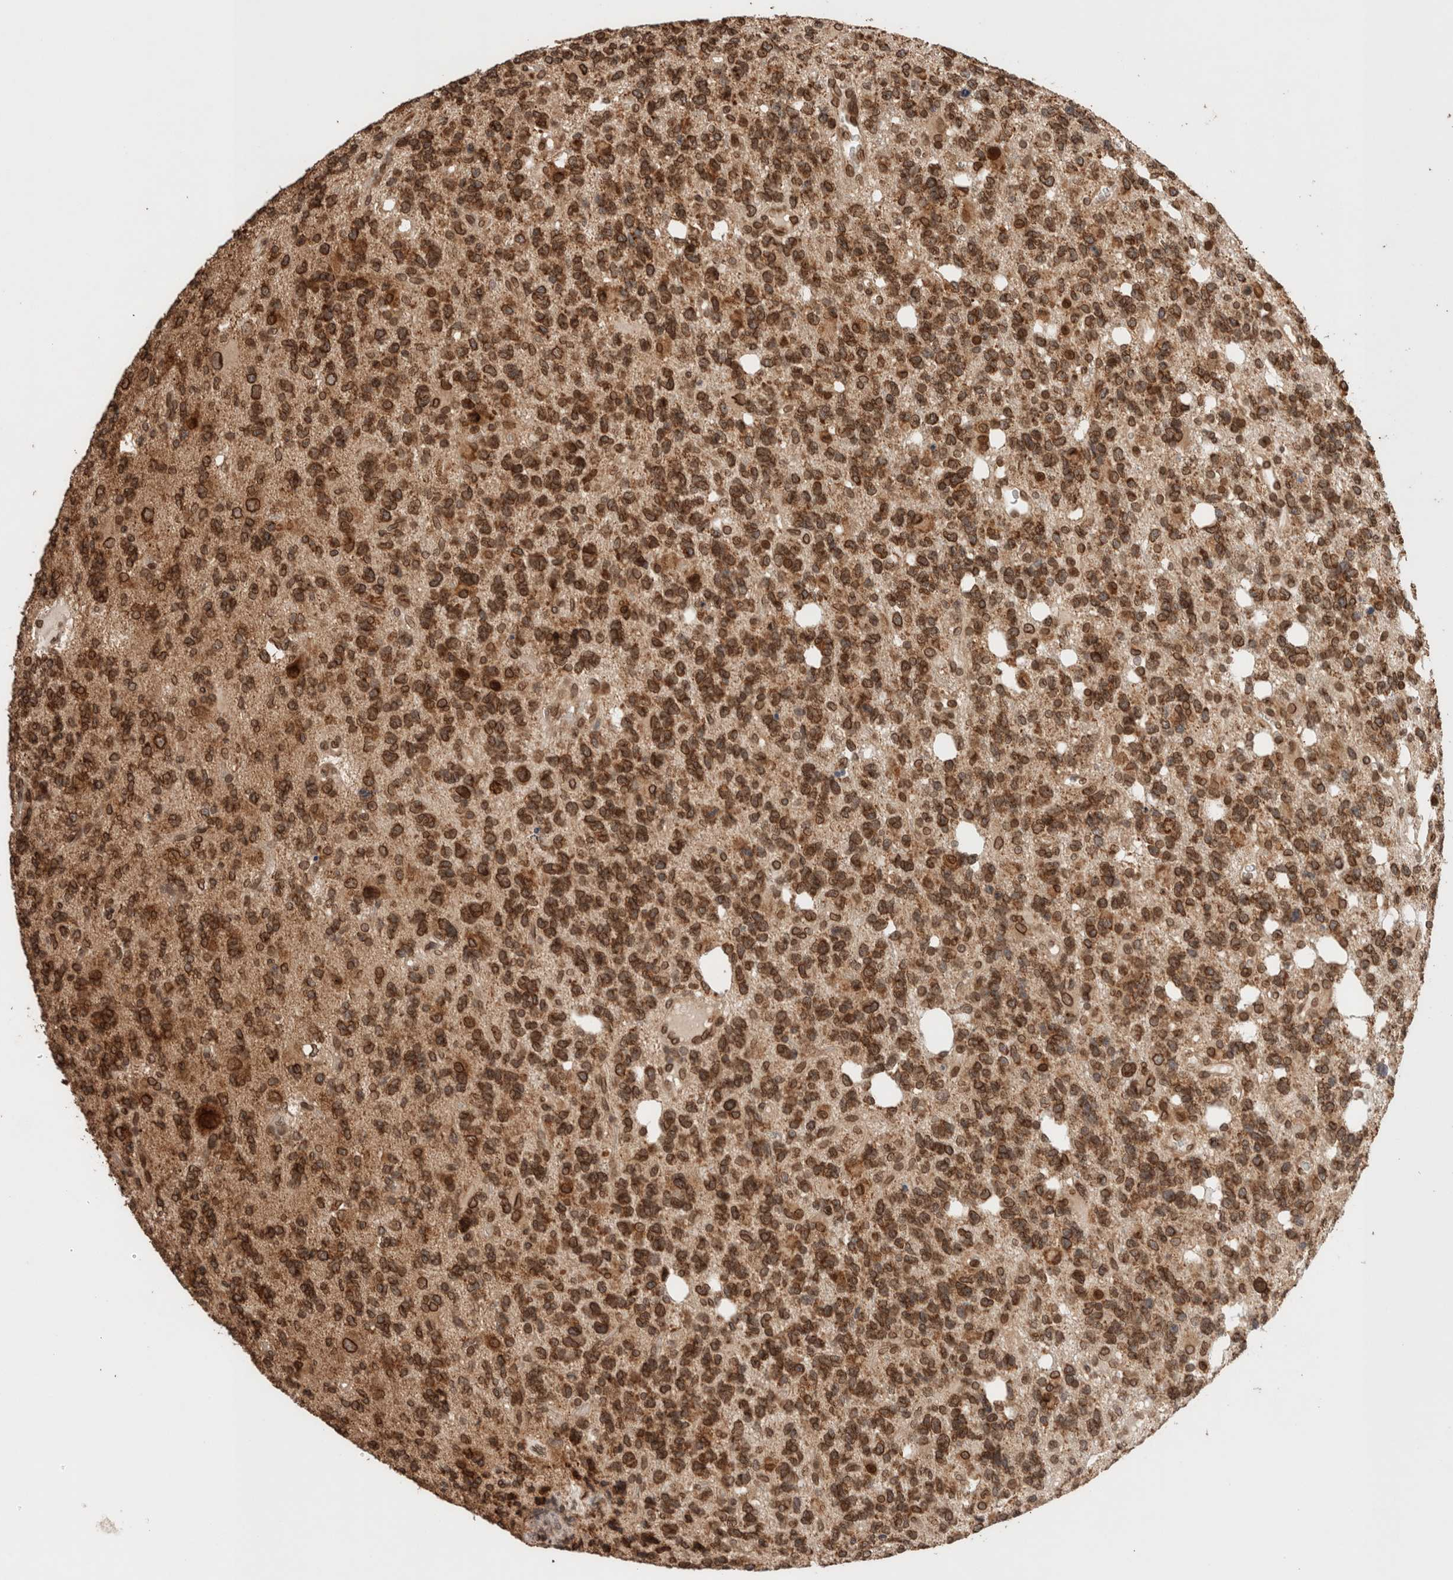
{"staining": {"intensity": "strong", "quantity": ">75%", "location": "cytoplasmic/membranous,nuclear"}, "tissue": "glioma", "cell_type": "Tumor cells", "image_type": "cancer", "snomed": [{"axis": "morphology", "description": "Glioma, malignant, High grade"}, {"axis": "topography", "description": "Brain"}], "caption": "The micrograph exhibits staining of glioma, revealing strong cytoplasmic/membranous and nuclear protein staining (brown color) within tumor cells.", "gene": "TPR", "patient": {"sex": "female", "age": 62}}